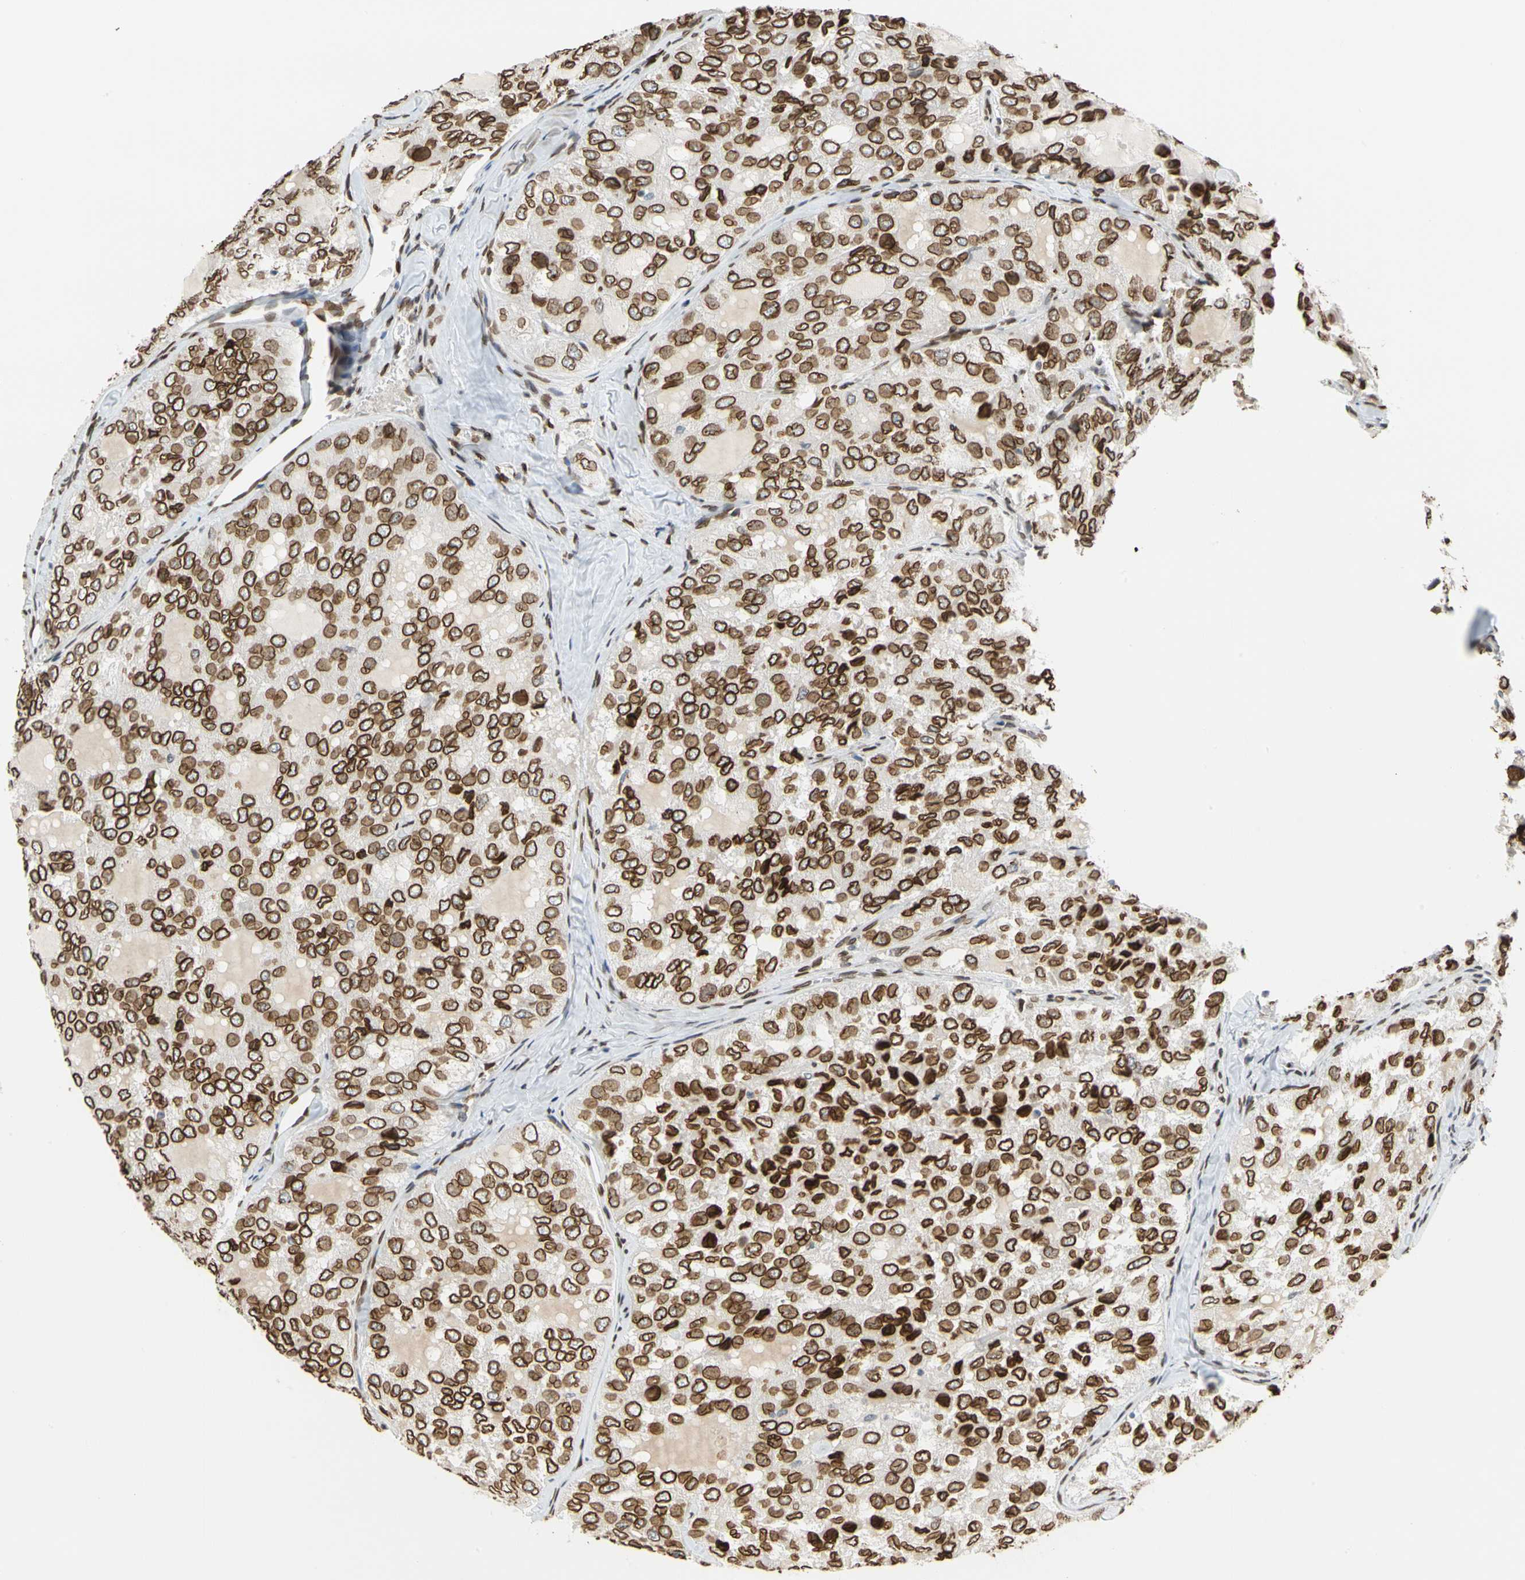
{"staining": {"intensity": "strong", "quantity": ">75%", "location": "cytoplasmic/membranous,nuclear"}, "tissue": "thyroid cancer", "cell_type": "Tumor cells", "image_type": "cancer", "snomed": [{"axis": "morphology", "description": "Follicular adenoma carcinoma, NOS"}, {"axis": "topography", "description": "Thyroid gland"}], "caption": "Thyroid cancer stained for a protein (brown) exhibits strong cytoplasmic/membranous and nuclear positive positivity in about >75% of tumor cells.", "gene": "SUN1", "patient": {"sex": "male", "age": 75}}